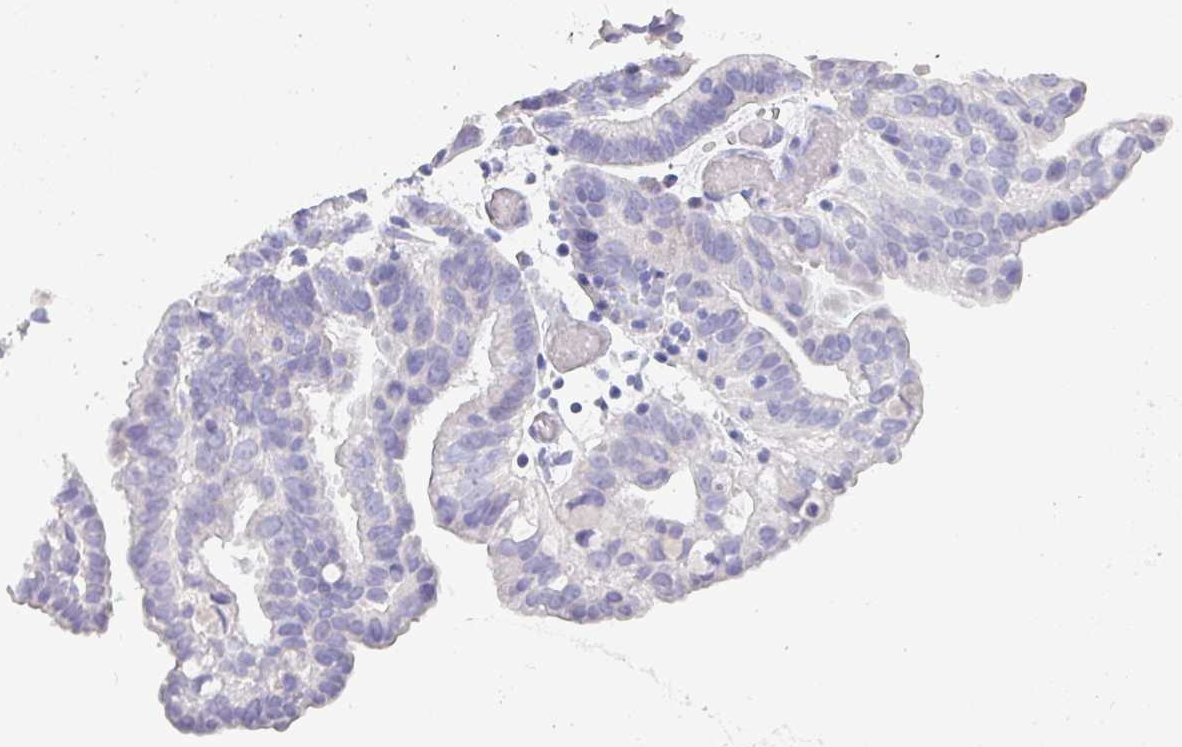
{"staining": {"intensity": "negative", "quantity": "none", "location": "none"}, "tissue": "ovarian cancer", "cell_type": "Tumor cells", "image_type": "cancer", "snomed": [{"axis": "morphology", "description": "Cystadenocarcinoma, serous, NOS"}, {"axis": "topography", "description": "Ovary"}], "caption": "An image of ovarian cancer (serous cystadenocarcinoma) stained for a protein displays no brown staining in tumor cells. (IHC, brightfield microscopy, high magnification).", "gene": "INS-IGF2", "patient": {"sex": "female", "age": 56}}